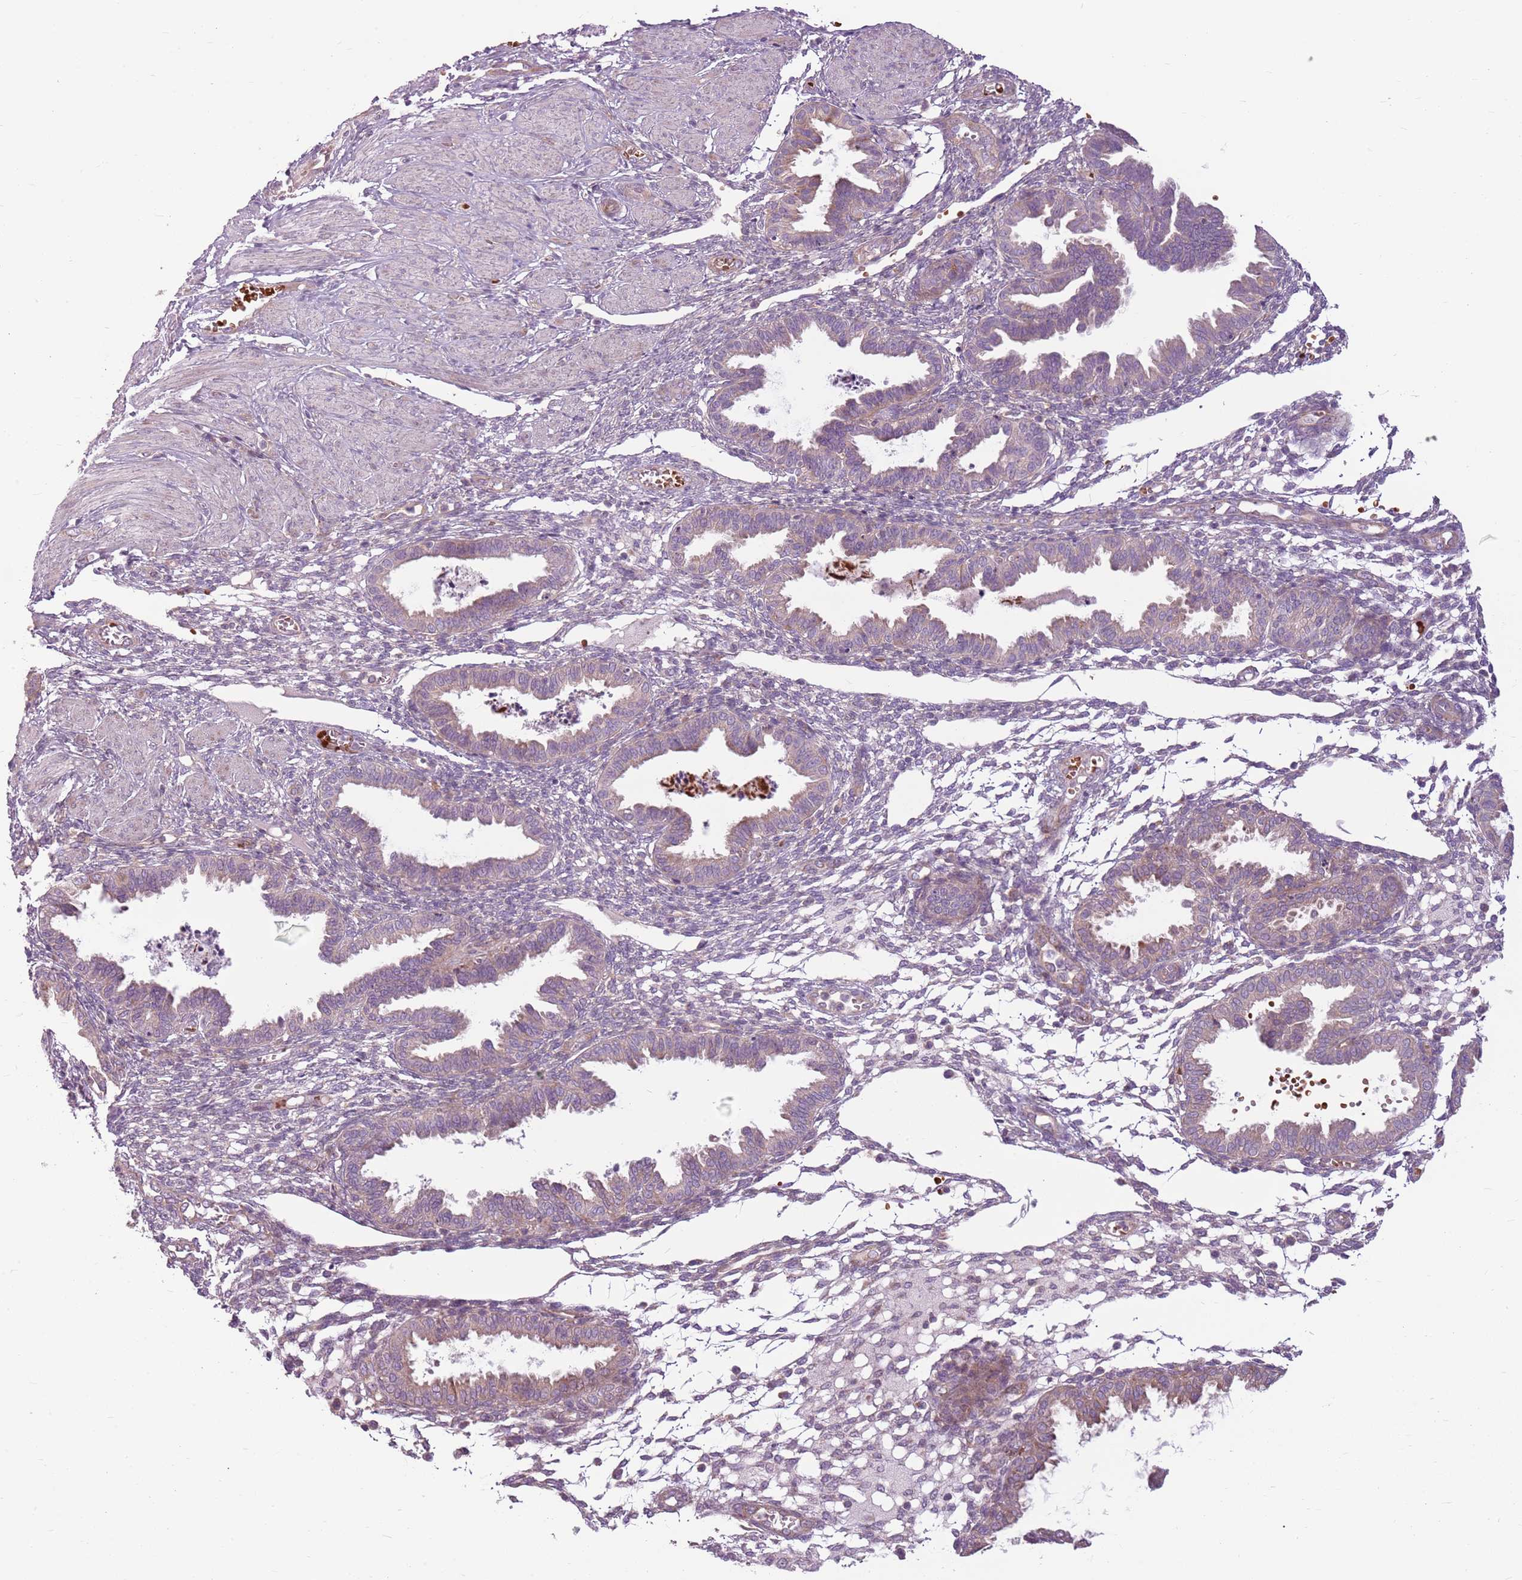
{"staining": {"intensity": "negative", "quantity": "none", "location": "none"}, "tissue": "endometrium", "cell_type": "Cells in endometrial stroma", "image_type": "normal", "snomed": [{"axis": "morphology", "description": "Normal tissue, NOS"}, {"axis": "topography", "description": "Endometrium"}], "caption": "The histopathology image demonstrates no staining of cells in endometrial stroma in unremarkable endometrium. (Brightfield microscopy of DAB IHC at high magnification).", "gene": "HSPA14", "patient": {"sex": "female", "age": 33}}